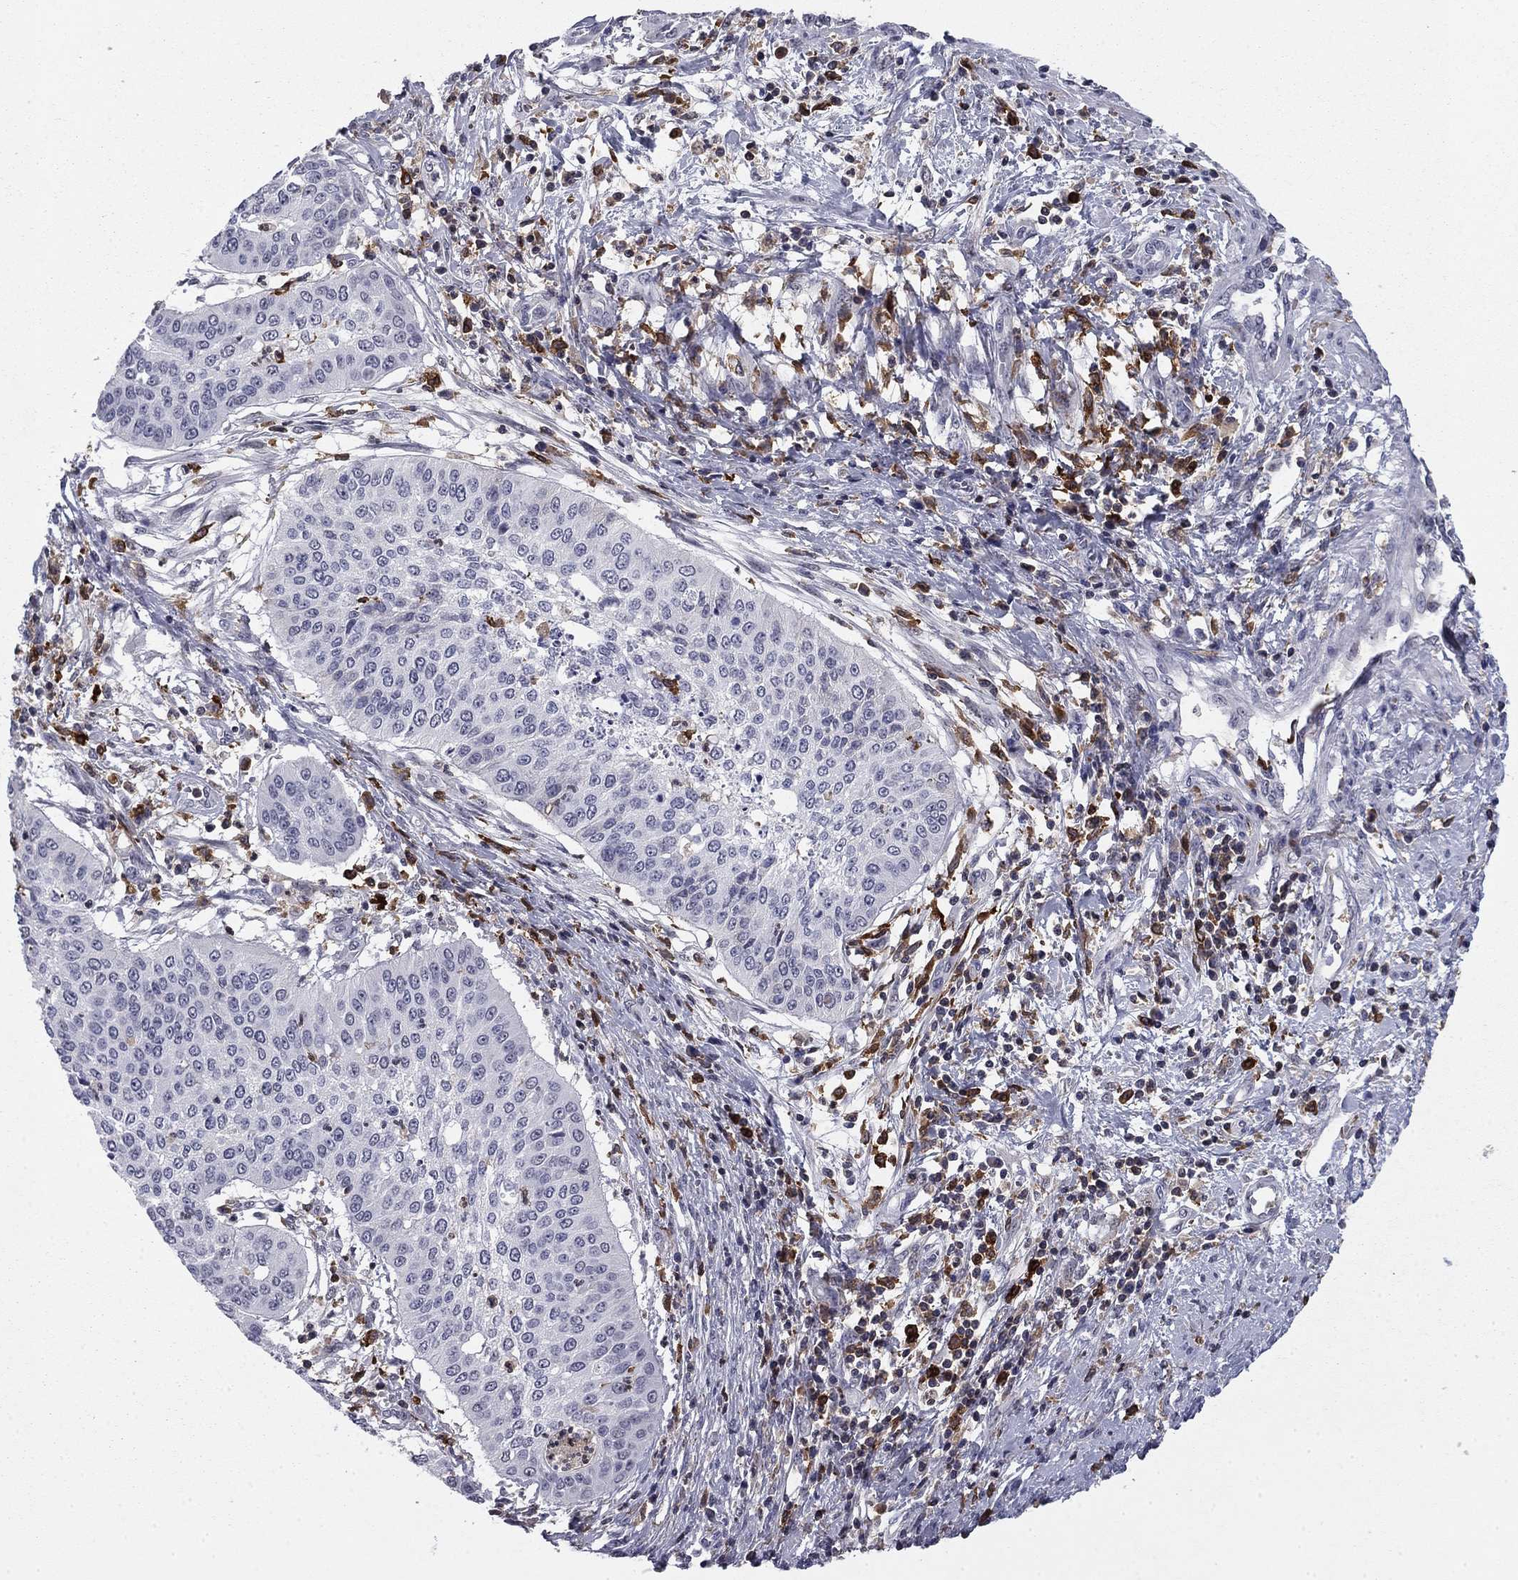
{"staining": {"intensity": "negative", "quantity": "none", "location": "none"}, "tissue": "cervical cancer", "cell_type": "Tumor cells", "image_type": "cancer", "snomed": [{"axis": "morphology", "description": "Normal tissue, NOS"}, {"axis": "morphology", "description": "Squamous cell carcinoma, NOS"}, {"axis": "topography", "description": "Cervix"}], "caption": "Immunohistochemistry (IHC) micrograph of squamous cell carcinoma (cervical) stained for a protein (brown), which displays no staining in tumor cells. (DAB (3,3'-diaminobenzidine) IHC, high magnification).", "gene": "PLCB2", "patient": {"sex": "female", "age": 39}}